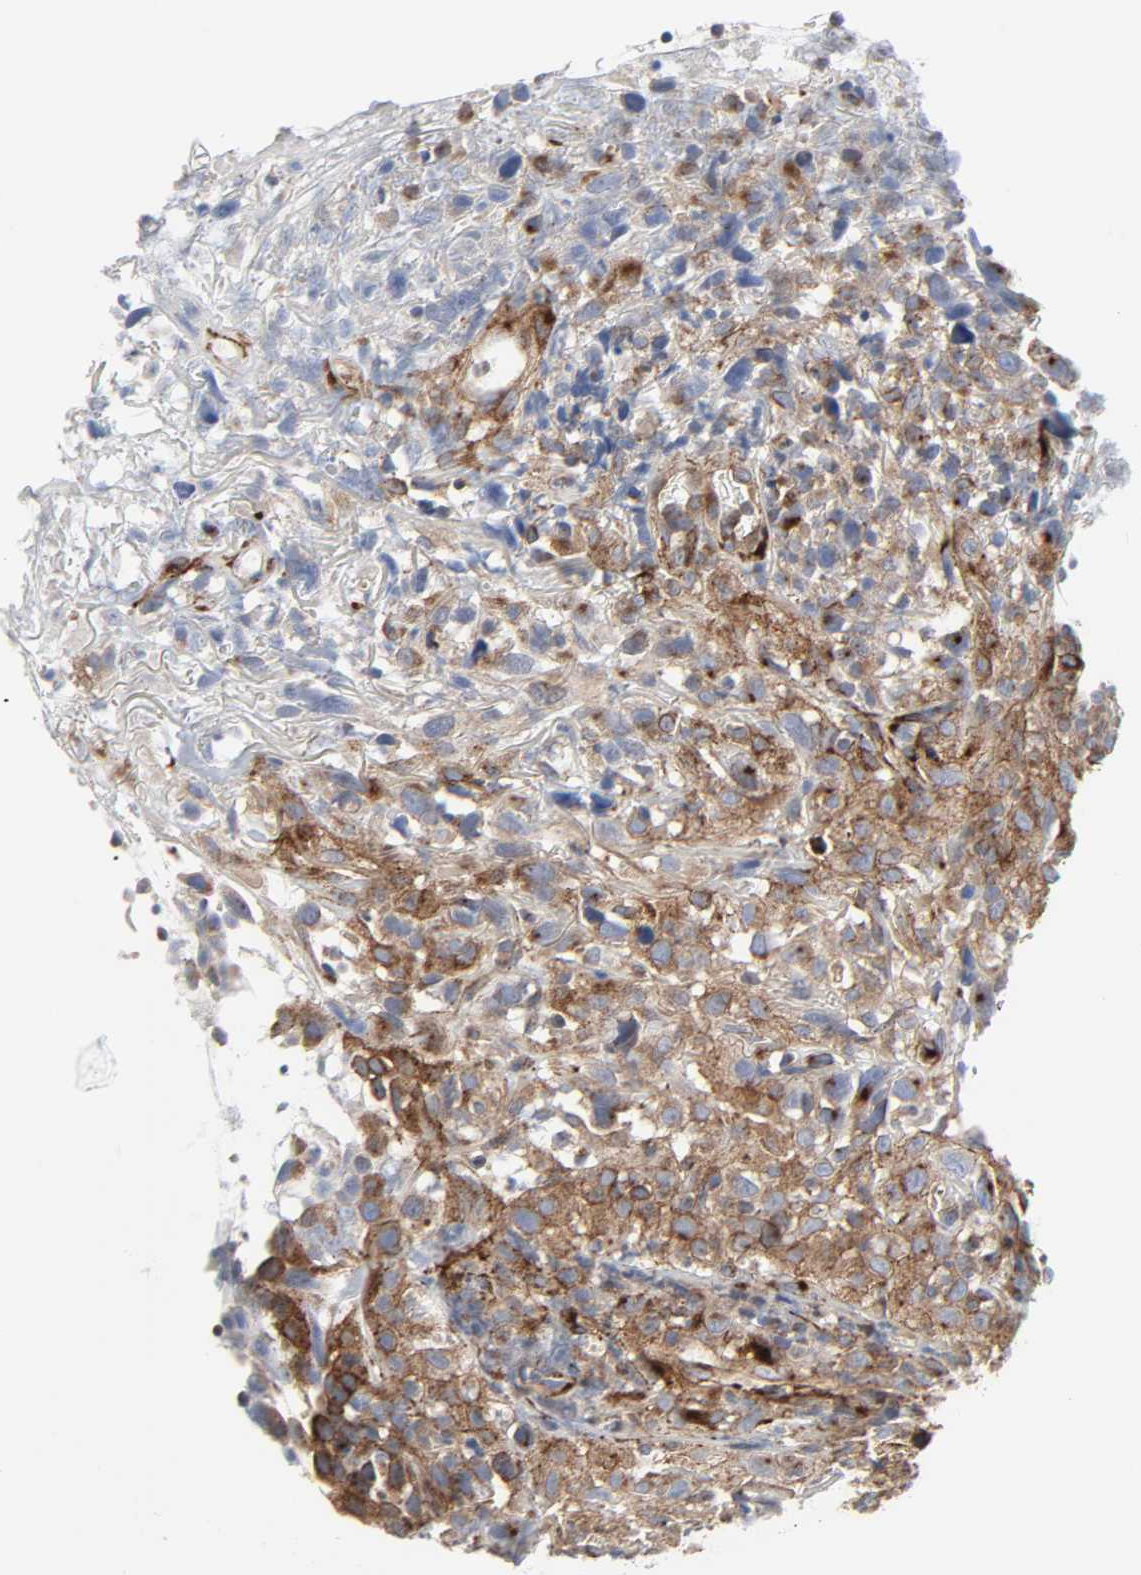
{"staining": {"intensity": "strong", "quantity": ">75%", "location": "cytoplasmic/membranous"}, "tissue": "thyroid cancer", "cell_type": "Tumor cells", "image_type": "cancer", "snomed": [{"axis": "morphology", "description": "Carcinoma, NOS"}, {"axis": "topography", "description": "Thyroid gland"}], "caption": "A histopathology image showing strong cytoplasmic/membranous expression in about >75% of tumor cells in thyroid carcinoma, as visualized by brown immunohistochemical staining.", "gene": "ARHGAP1", "patient": {"sex": "female", "age": 77}}